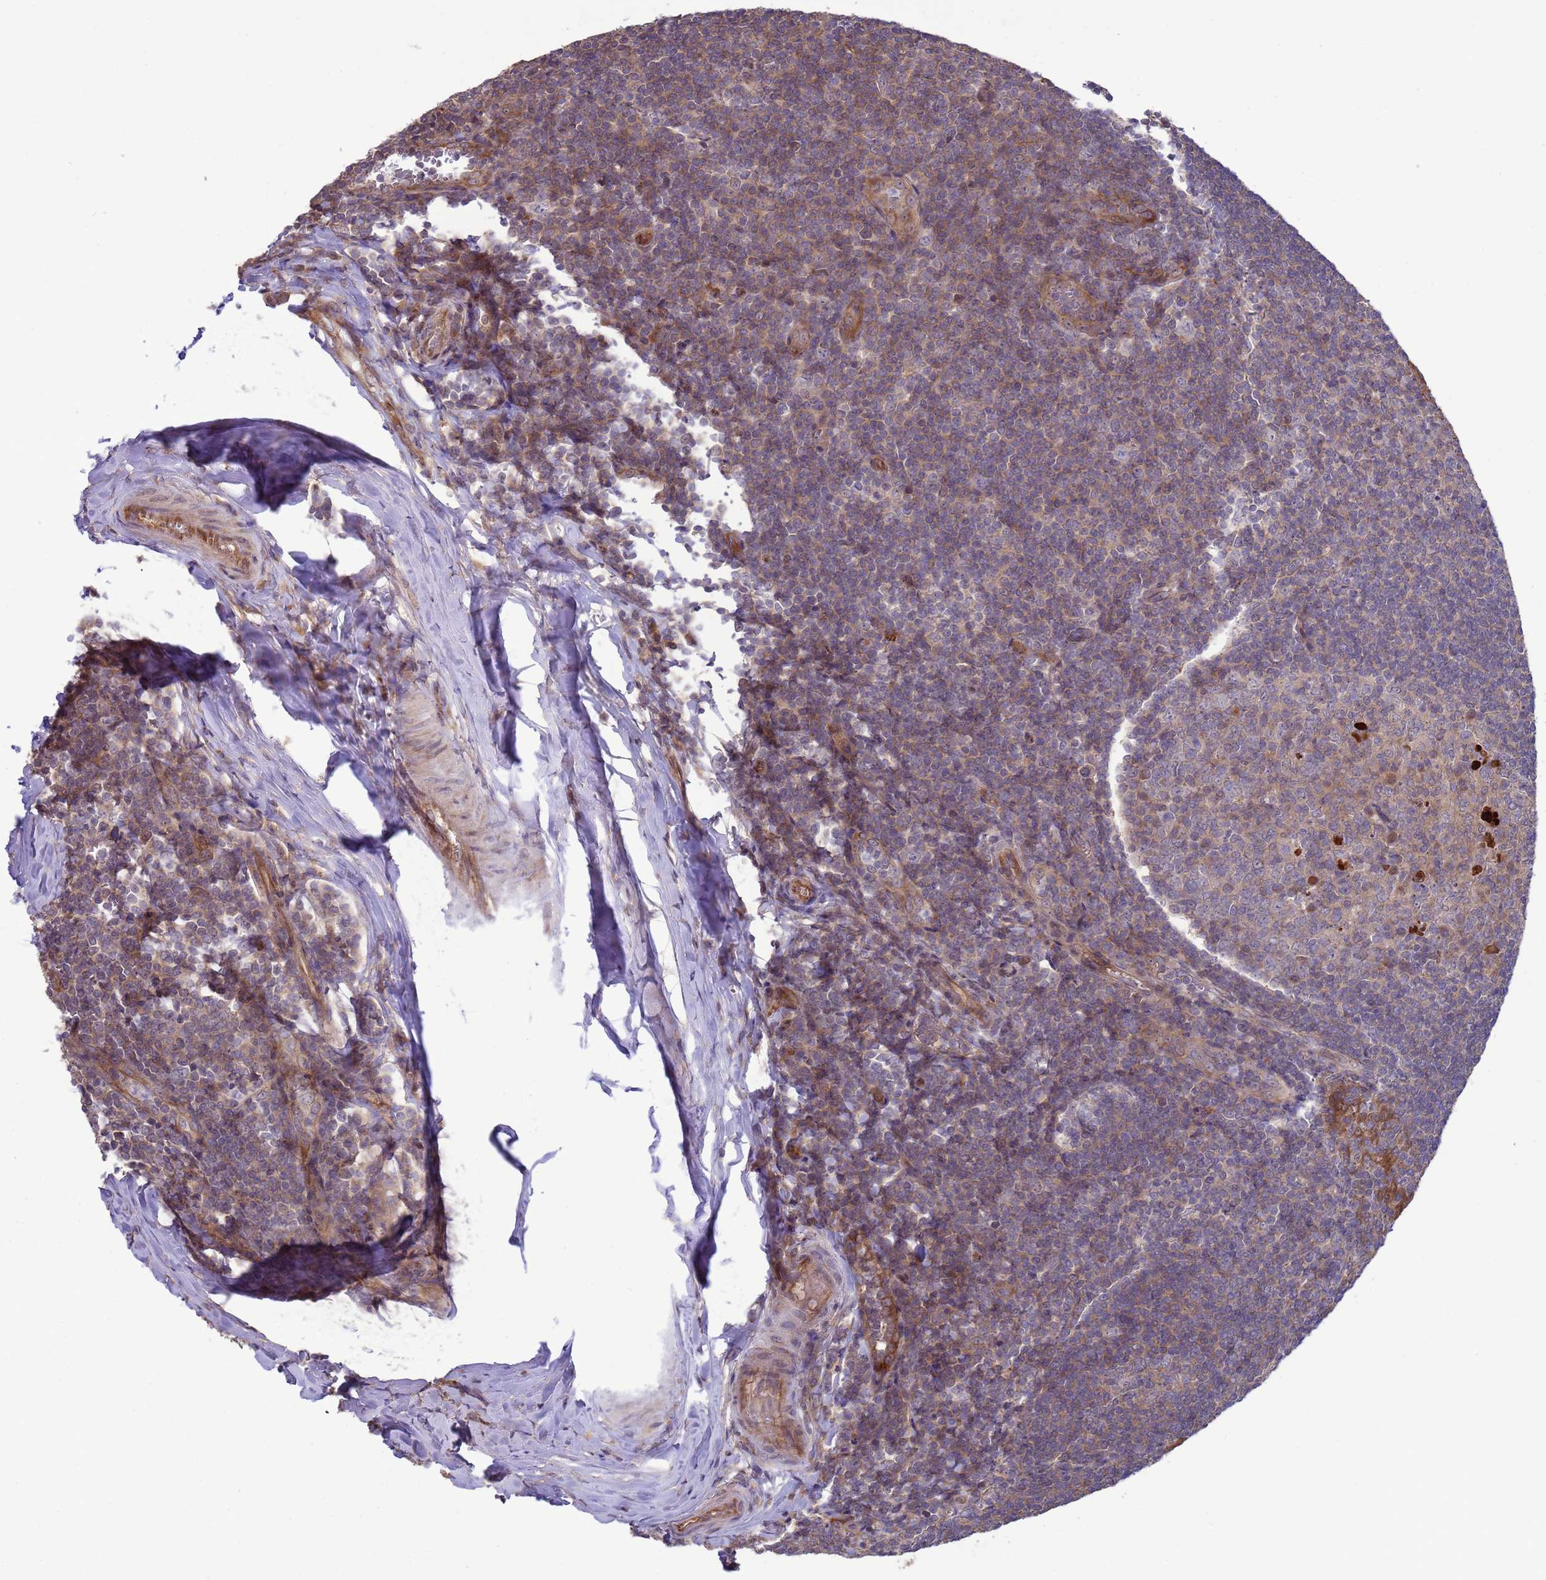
{"staining": {"intensity": "weak", "quantity": "<25%", "location": "cytoplasmic/membranous"}, "tissue": "tonsil", "cell_type": "Germinal center cells", "image_type": "normal", "snomed": [{"axis": "morphology", "description": "Normal tissue, NOS"}, {"axis": "topography", "description": "Tonsil"}], "caption": "An immunohistochemistry (IHC) histopathology image of unremarkable tonsil is shown. There is no staining in germinal center cells of tonsil.", "gene": "GJA10", "patient": {"sex": "male", "age": 27}}